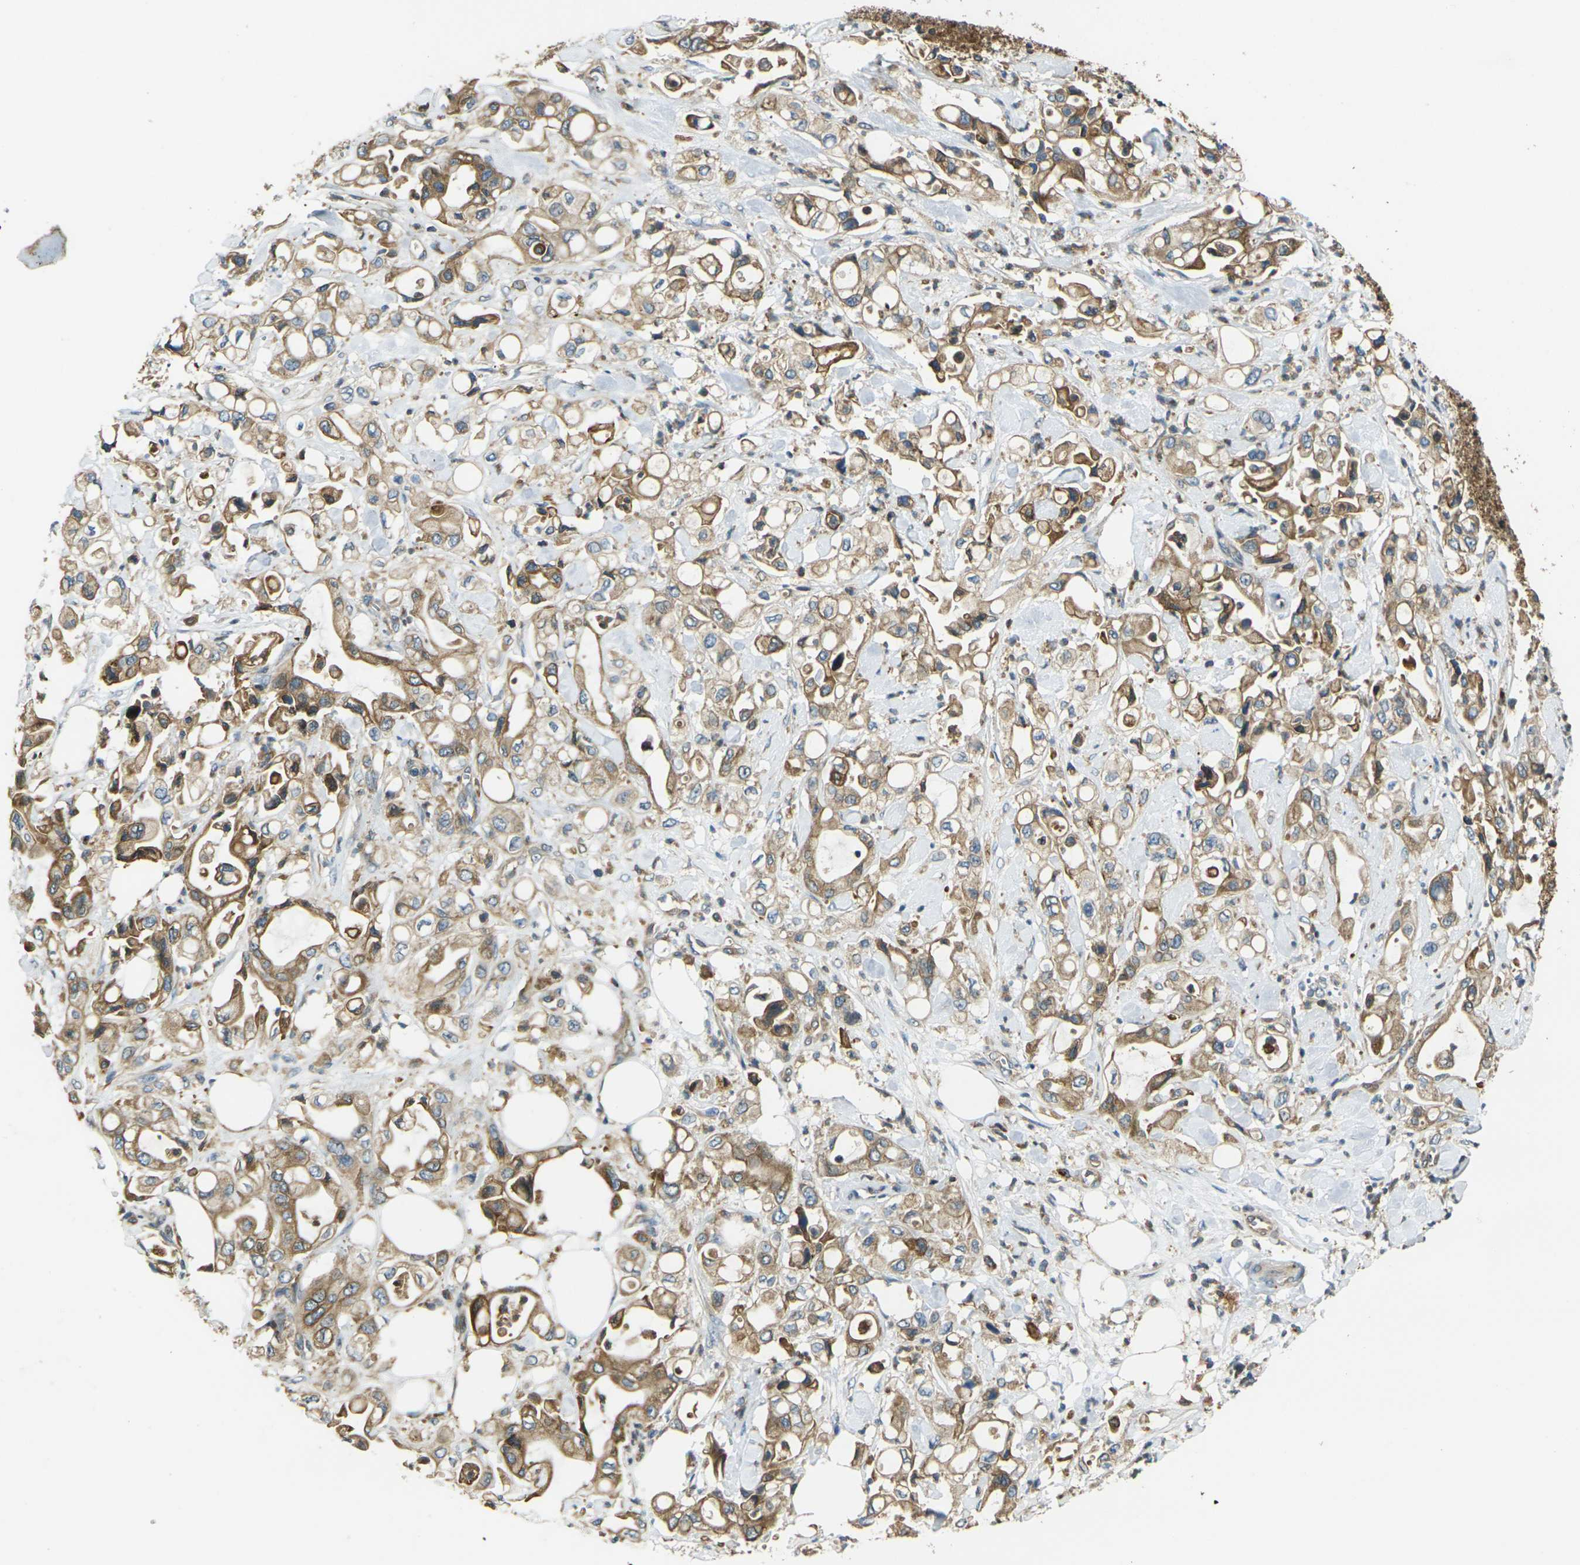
{"staining": {"intensity": "moderate", "quantity": ">75%", "location": "cytoplasmic/membranous"}, "tissue": "pancreatic cancer", "cell_type": "Tumor cells", "image_type": "cancer", "snomed": [{"axis": "morphology", "description": "Adenocarcinoma, NOS"}, {"axis": "topography", "description": "Pancreas"}], "caption": "High-power microscopy captured an IHC histopathology image of pancreatic adenocarcinoma, revealing moderate cytoplasmic/membranous positivity in about >75% of tumor cells. The staining is performed using DAB (3,3'-diaminobenzidine) brown chromogen to label protein expression. The nuclei are counter-stained blue using hematoxylin.", "gene": "FZD1", "patient": {"sex": "male", "age": 70}}